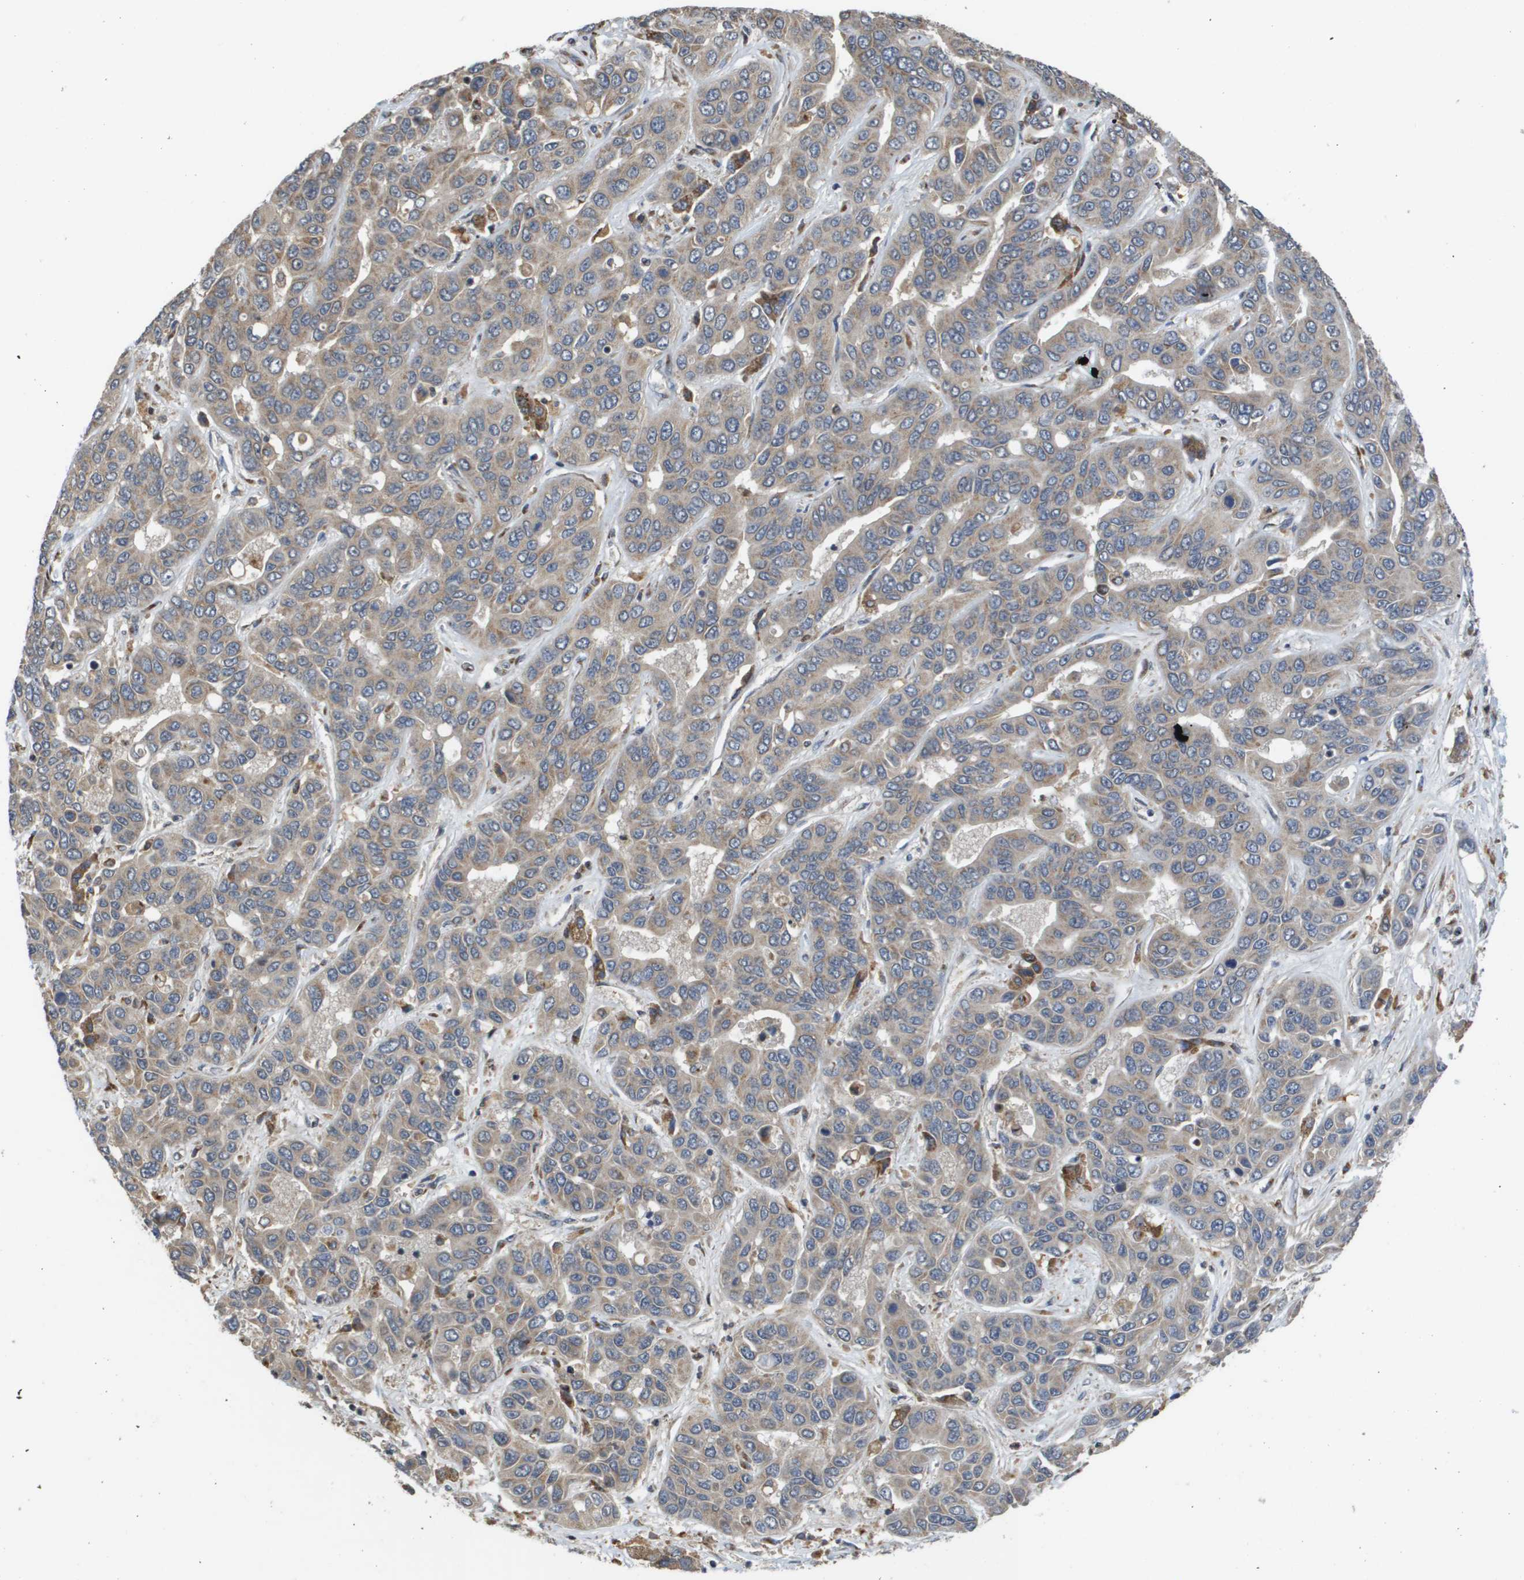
{"staining": {"intensity": "weak", "quantity": ">75%", "location": "cytoplasmic/membranous"}, "tissue": "liver cancer", "cell_type": "Tumor cells", "image_type": "cancer", "snomed": [{"axis": "morphology", "description": "Cholangiocarcinoma"}, {"axis": "topography", "description": "Liver"}], "caption": "This micrograph displays immunohistochemistry (IHC) staining of liver cancer (cholangiocarcinoma), with low weak cytoplasmic/membranous expression in approximately >75% of tumor cells.", "gene": "PCK1", "patient": {"sex": "female", "age": 52}}